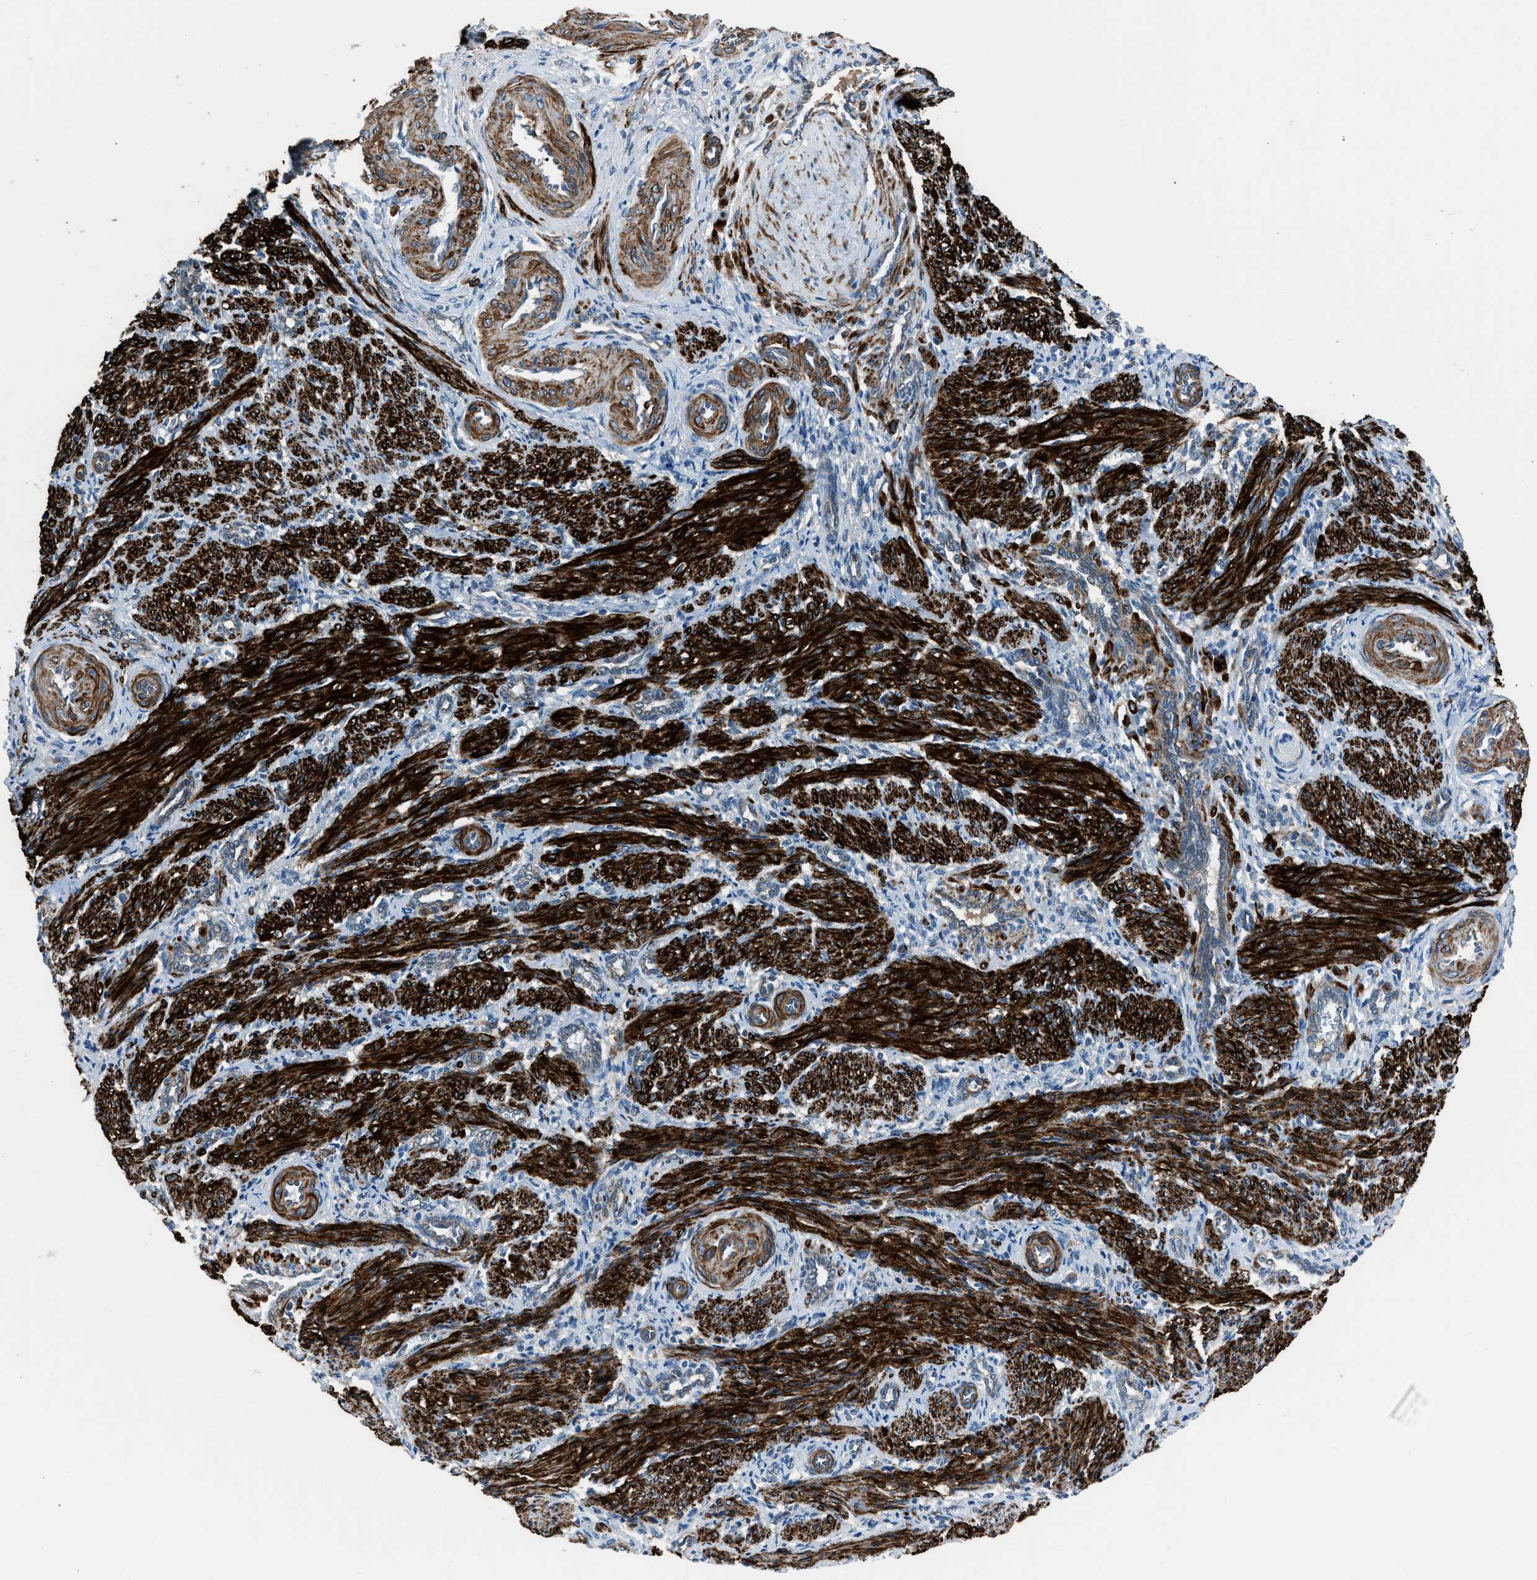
{"staining": {"intensity": "strong", "quantity": ">75%", "location": "cytoplasmic/membranous"}, "tissue": "smooth muscle", "cell_type": "Smooth muscle cells", "image_type": "normal", "snomed": [{"axis": "morphology", "description": "Normal tissue, NOS"}, {"axis": "topography", "description": "Endometrium"}], "caption": "Protein expression analysis of unremarkable smooth muscle displays strong cytoplasmic/membranous expression in about >75% of smooth muscle cells.", "gene": "LMBR1", "patient": {"sex": "female", "age": 33}}